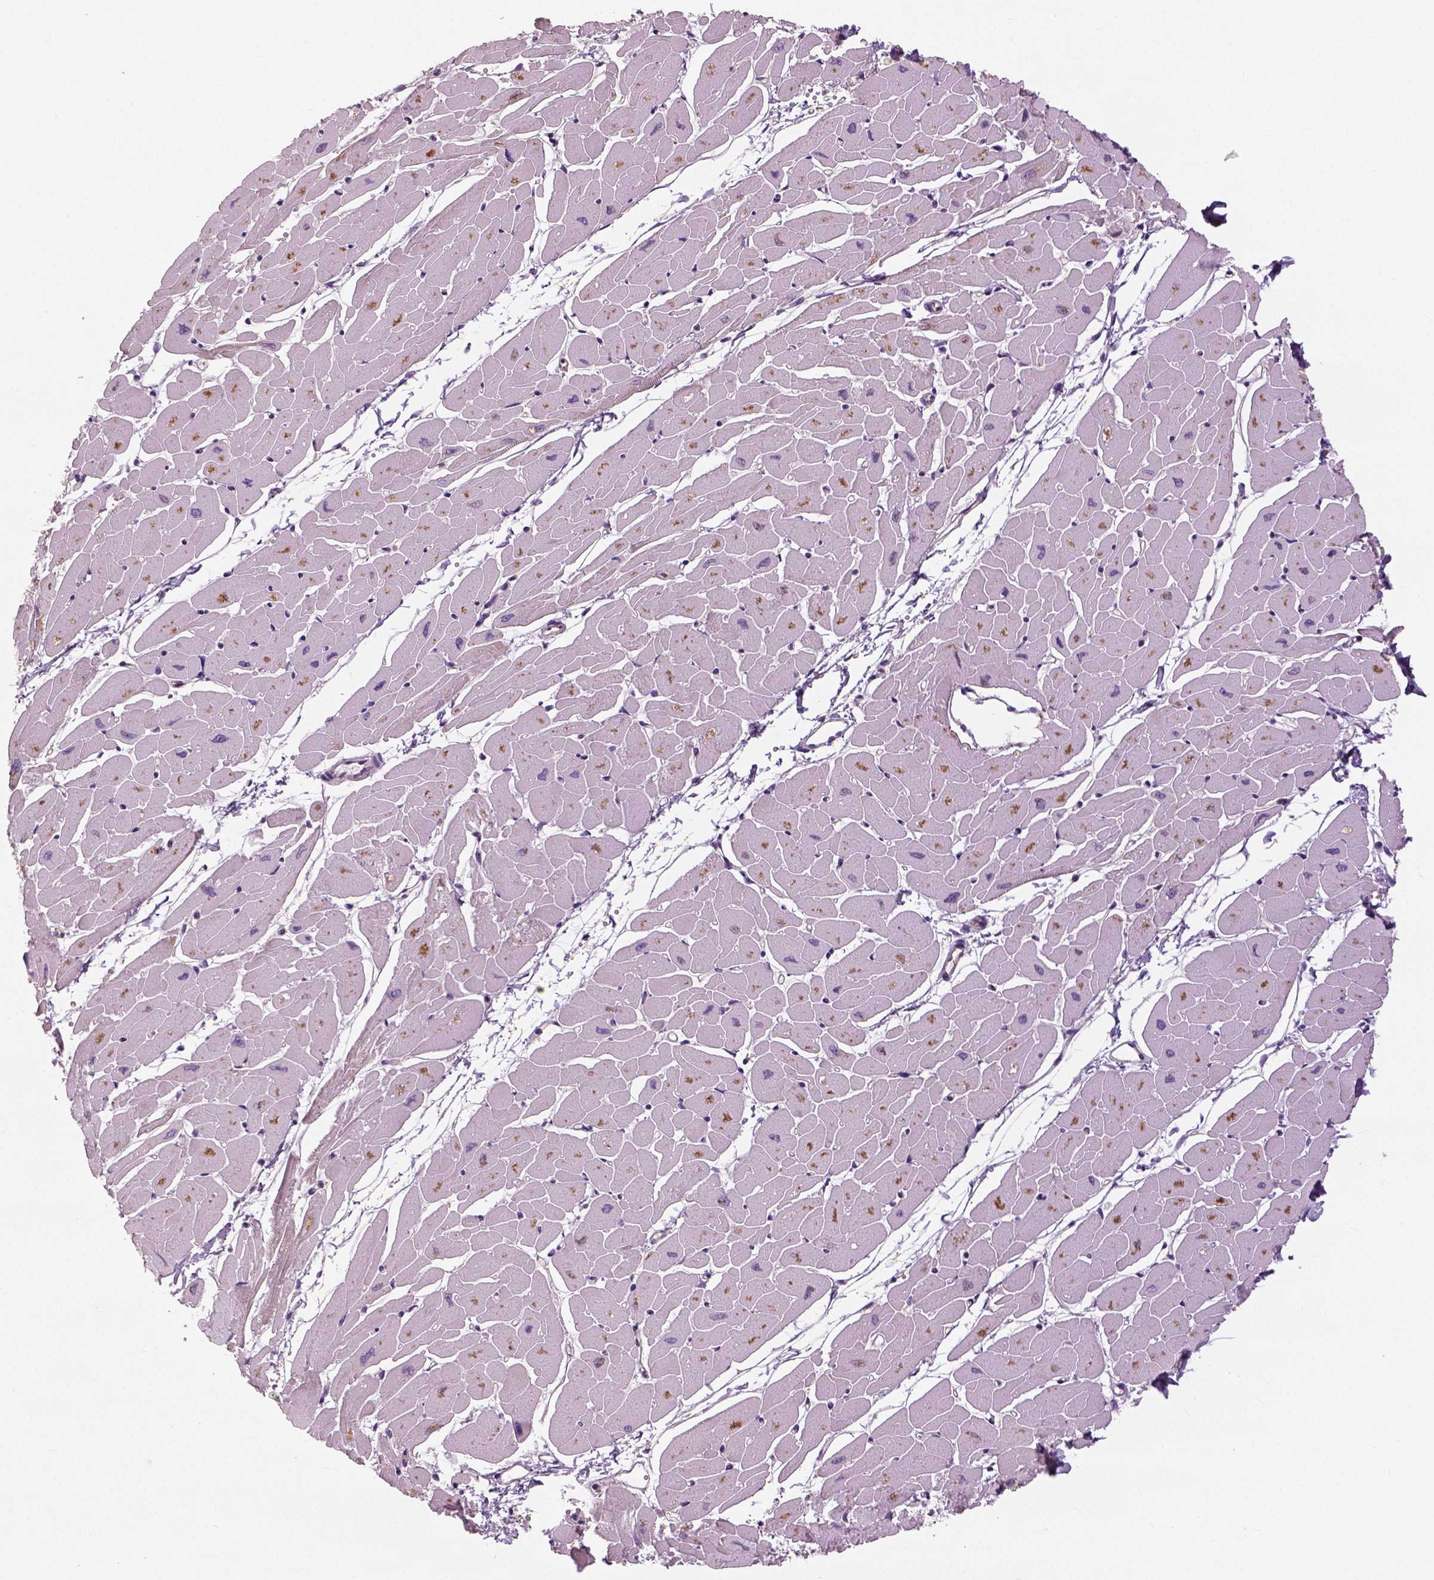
{"staining": {"intensity": "negative", "quantity": "none", "location": "none"}, "tissue": "heart muscle", "cell_type": "Cardiomyocytes", "image_type": "normal", "snomed": [{"axis": "morphology", "description": "Normal tissue, NOS"}, {"axis": "topography", "description": "Heart"}], "caption": "Protein analysis of benign heart muscle demonstrates no significant staining in cardiomyocytes. (IHC, brightfield microscopy, high magnification).", "gene": "NECAB1", "patient": {"sex": "male", "age": 57}}